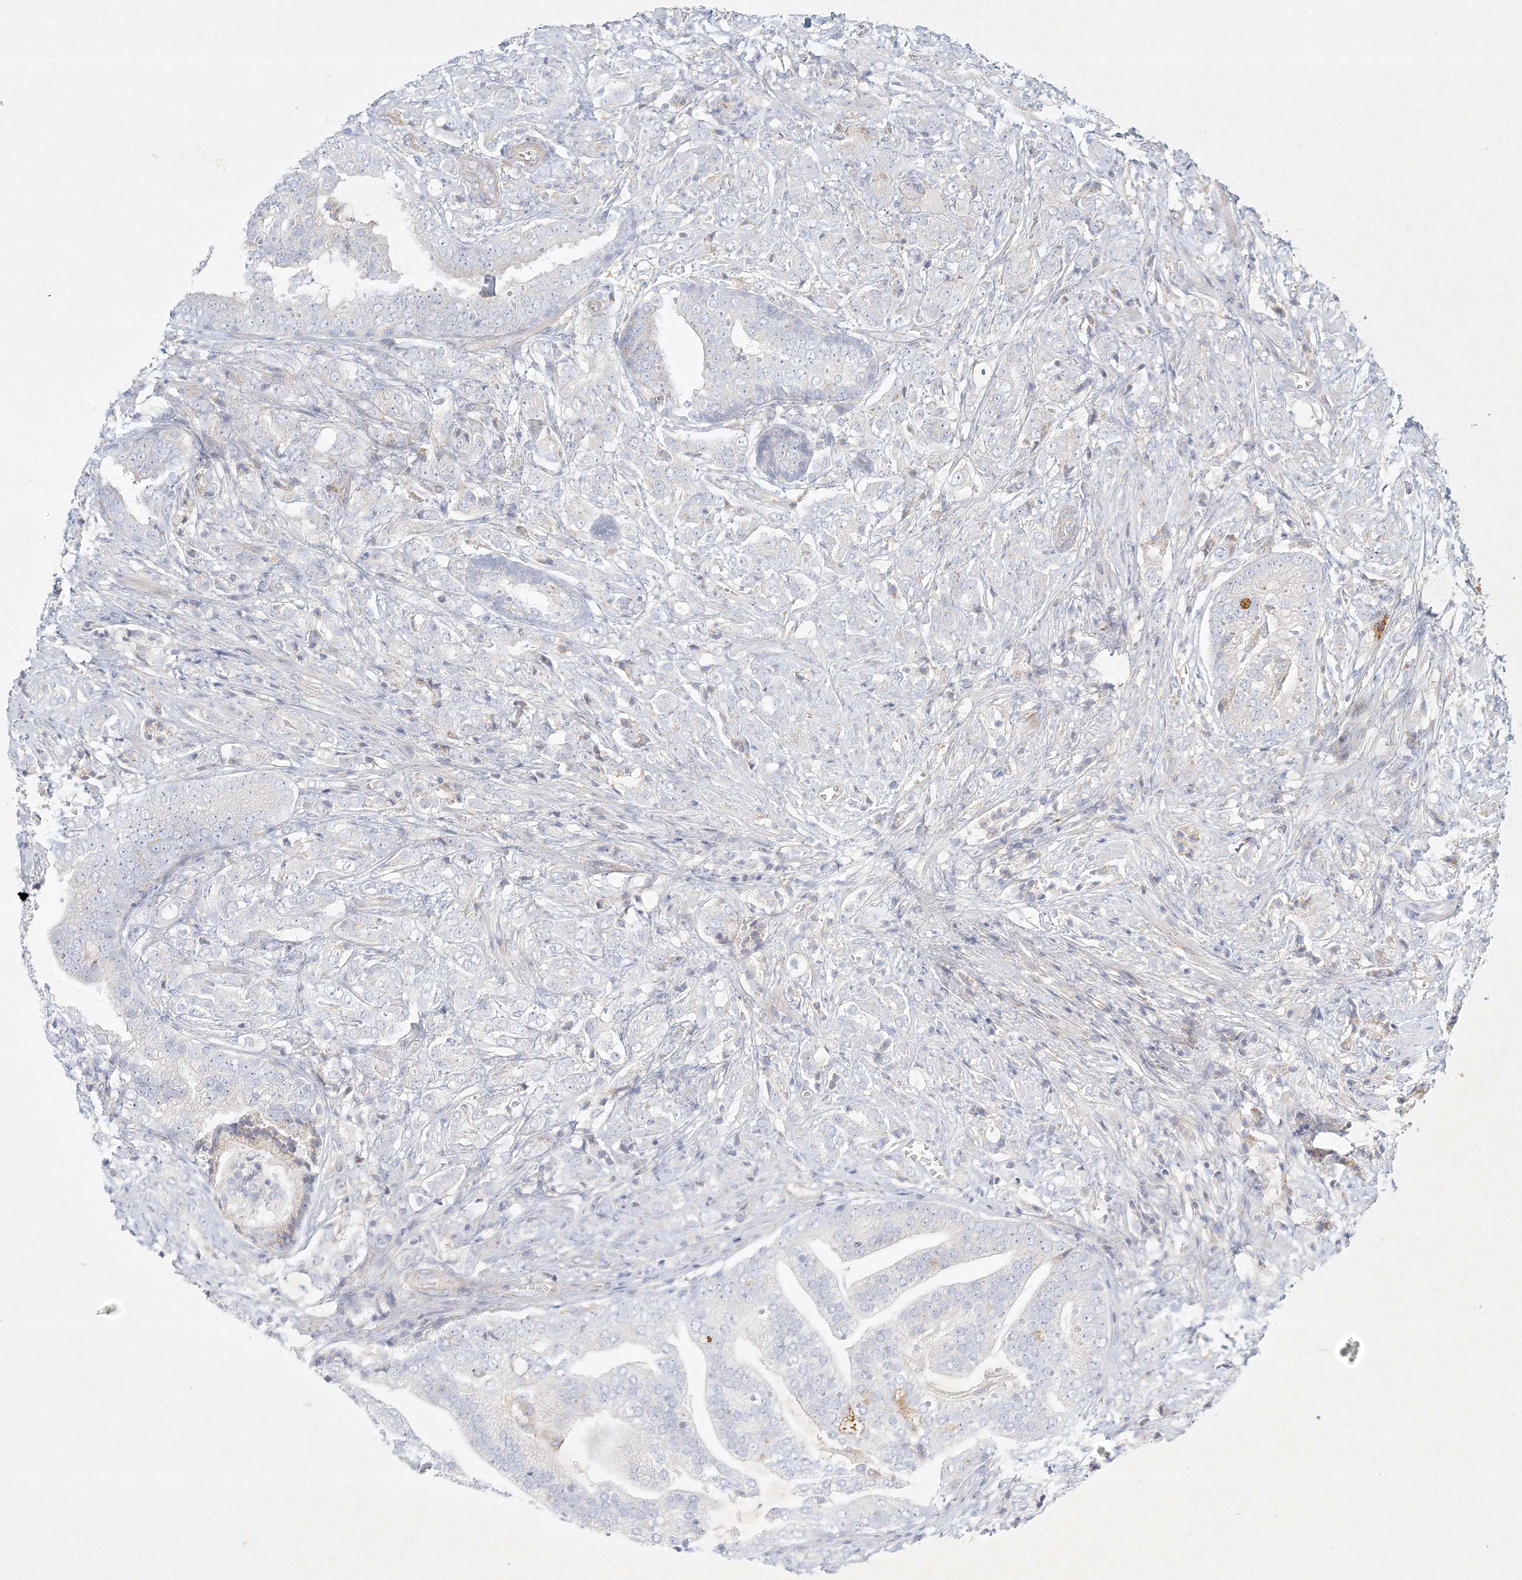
{"staining": {"intensity": "negative", "quantity": "none", "location": "none"}, "tissue": "prostate cancer", "cell_type": "Tumor cells", "image_type": "cancer", "snomed": [{"axis": "morphology", "description": "Adenocarcinoma, High grade"}, {"axis": "topography", "description": "Prostate"}], "caption": "Immunohistochemistry (IHC) histopathology image of neoplastic tissue: prostate cancer stained with DAB exhibits no significant protein expression in tumor cells.", "gene": "STK11IP", "patient": {"sex": "male", "age": 57}}